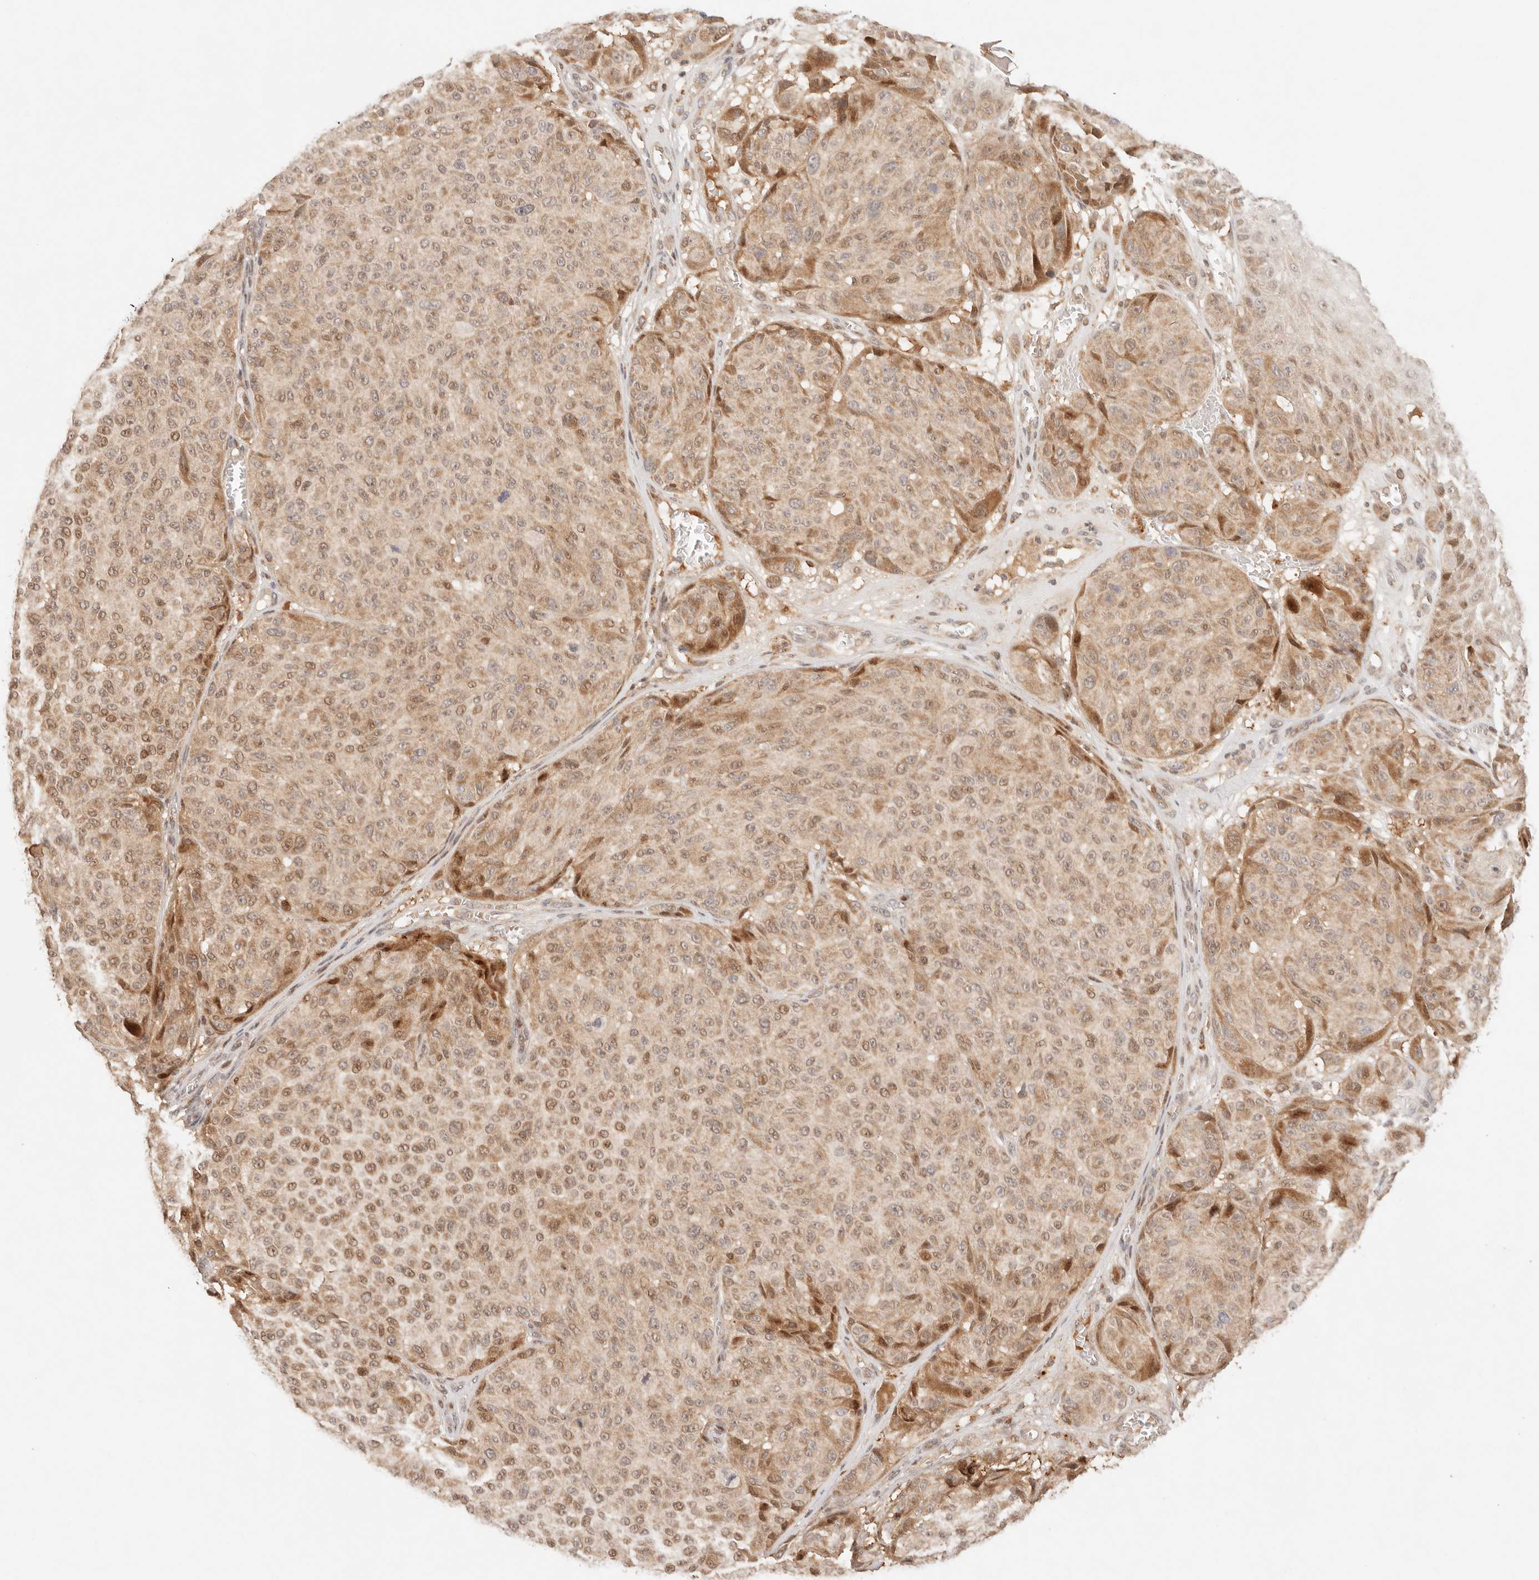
{"staining": {"intensity": "moderate", "quantity": ">75%", "location": "cytoplasmic/membranous,nuclear"}, "tissue": "melanoma", "cell_type": "Tumor cells", "image_type": "cancer", "snomed": [{"axis": "morphology", "description": "Malignant melanoma, NOS"}, {"axis": "topography", "description": "Skin"}], "caption": "Tumor cells show medium levels of moderate cytoplasmic/membranous and nuclear positivity in about >75% of cells in malignant melanoma.", "gene": "PHLDA3", "patient": {"sex": "male", "age": 83}}